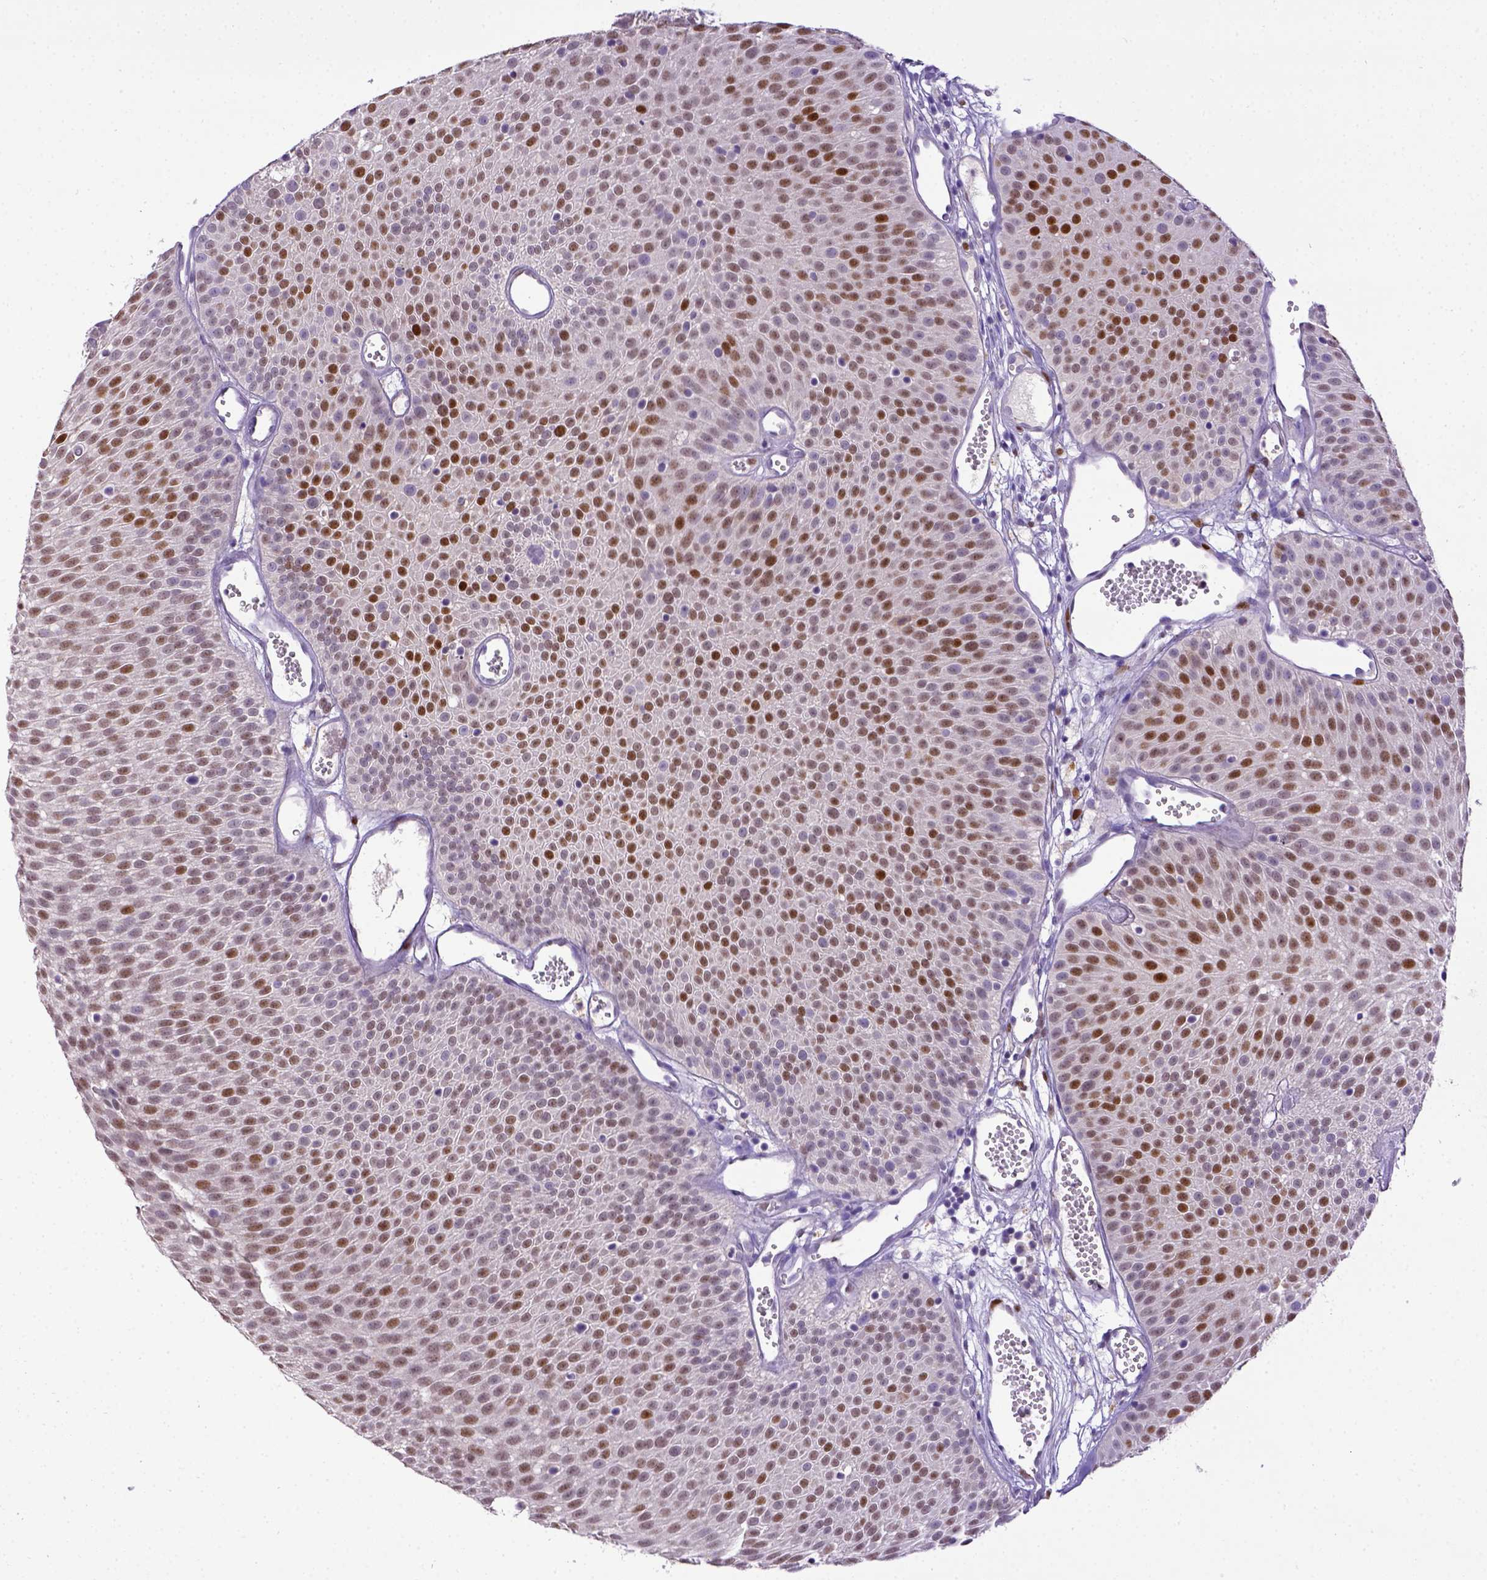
{"staining": {"intensity": "moderate", "quantity": ">75%", "location": "nuclear"}, "tissue": "urothelial cancer", "cell_type": "Tumor cells", "image_type": "cancer", "snomed": [{"axis": "morphology", "description": "Urothelial carcinoma, Low grade"}, {"axis": "topography", "description": "Urinary bladder"}], "caption": "Moderate nuclear expression for a protein is appreciated in approximately >75% of tumor cells of urothelial carcinoma (low-grade) using immunohistochemistry (IHC).", "gene": "CDKN1A", "patient": {"sex": "male", "age": 52}}